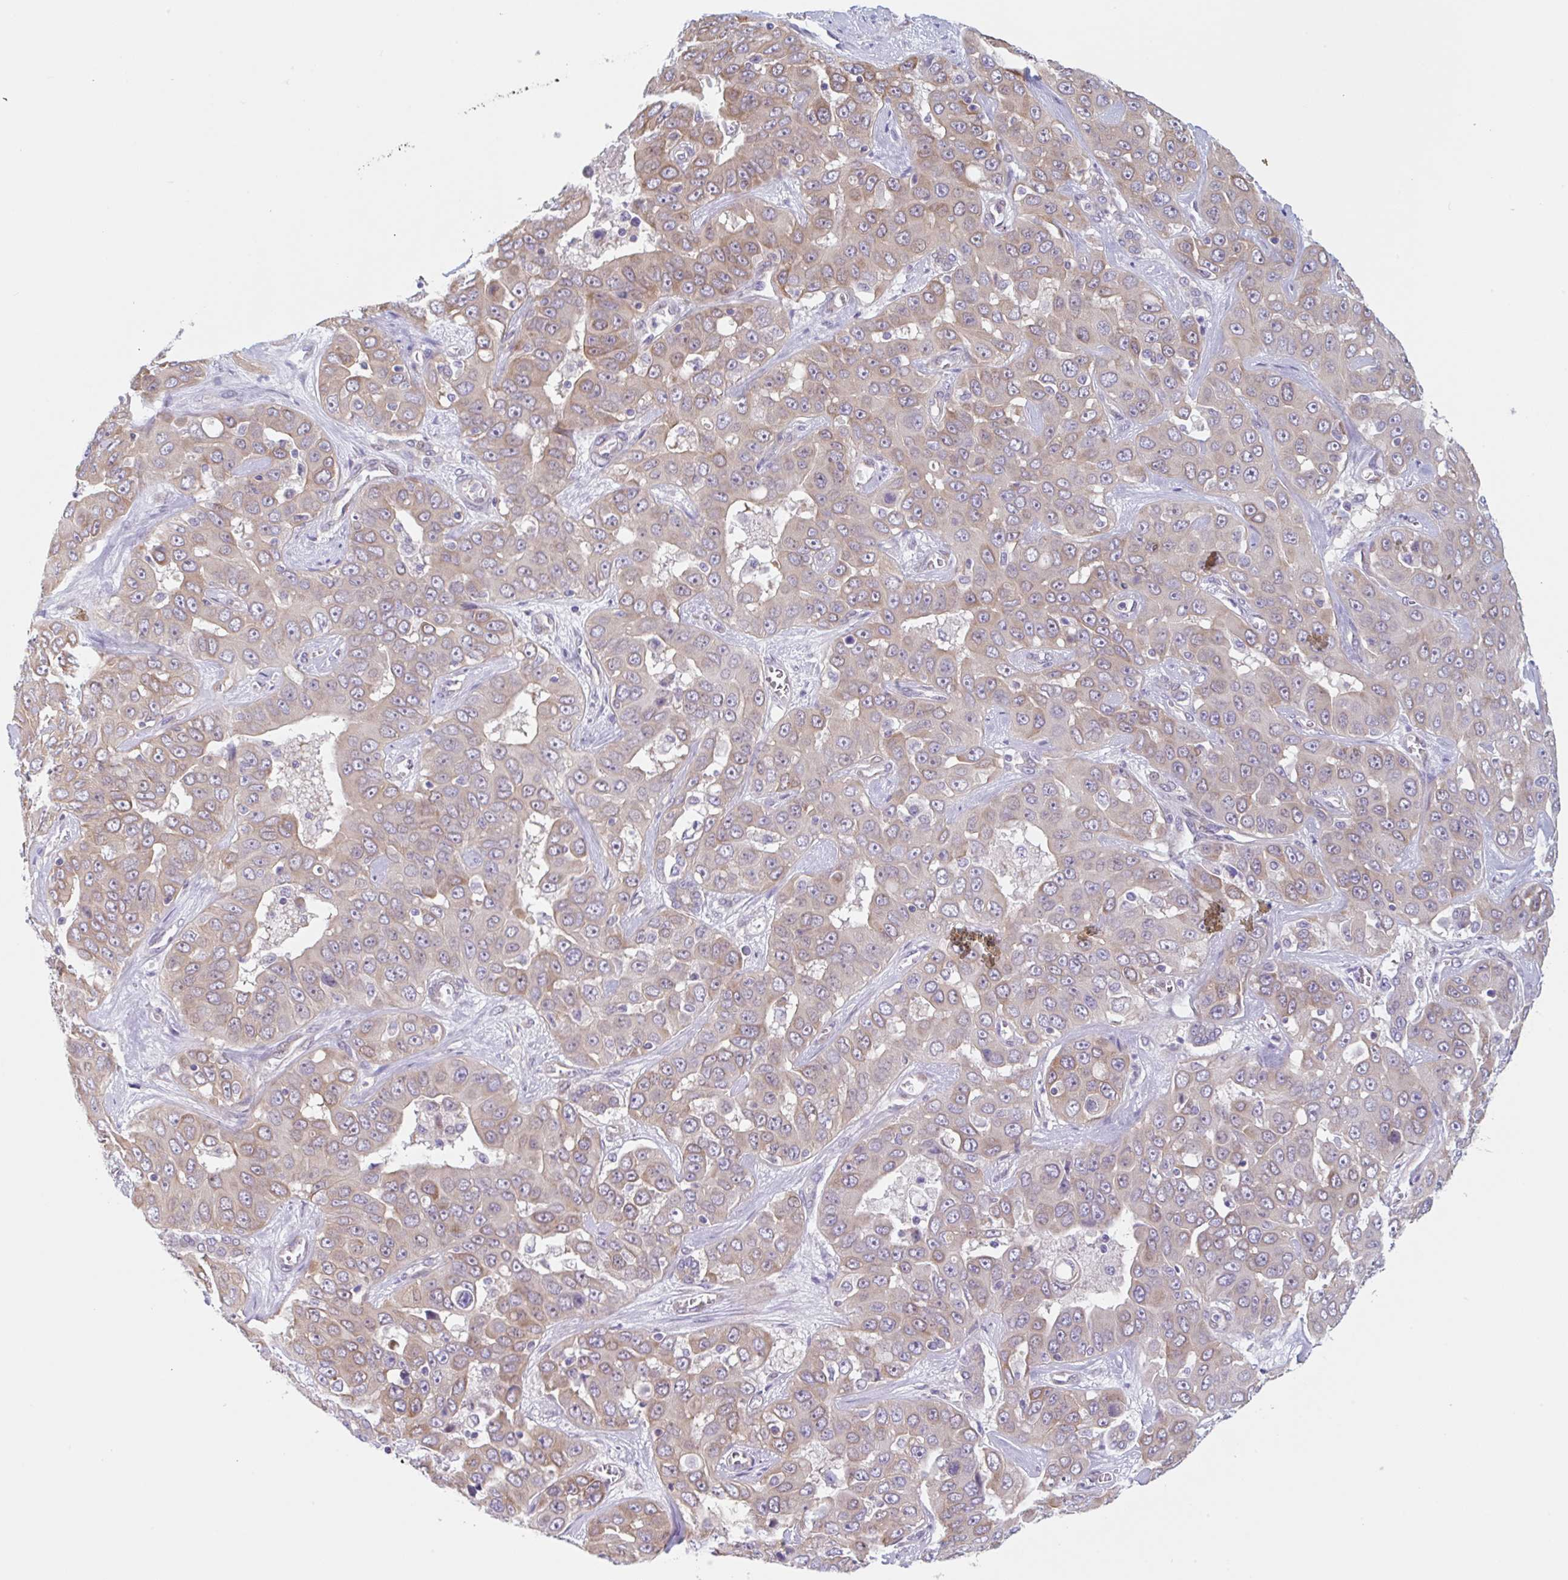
{"staining": {"intensity": "weak", "quantity": ">75%", "location": "cytoplasmic/membranous"}, "tissue": "liver cancer", "cell_type": "Tumor cells", "image_type": "cancer", "snomed": [{"axis": "morphology", "description": "Cholangiocarcinoma"}, {"axis": "topography", "description": "Liver"}], "caption": "A photomicrograph of liver cholangiocarcinoma stained for a protein displays weak cytoplasmic/membranous brown staining in tumor cells.", "gene": "TBPL2", "patient": {"sex": "female", "age": 52}}